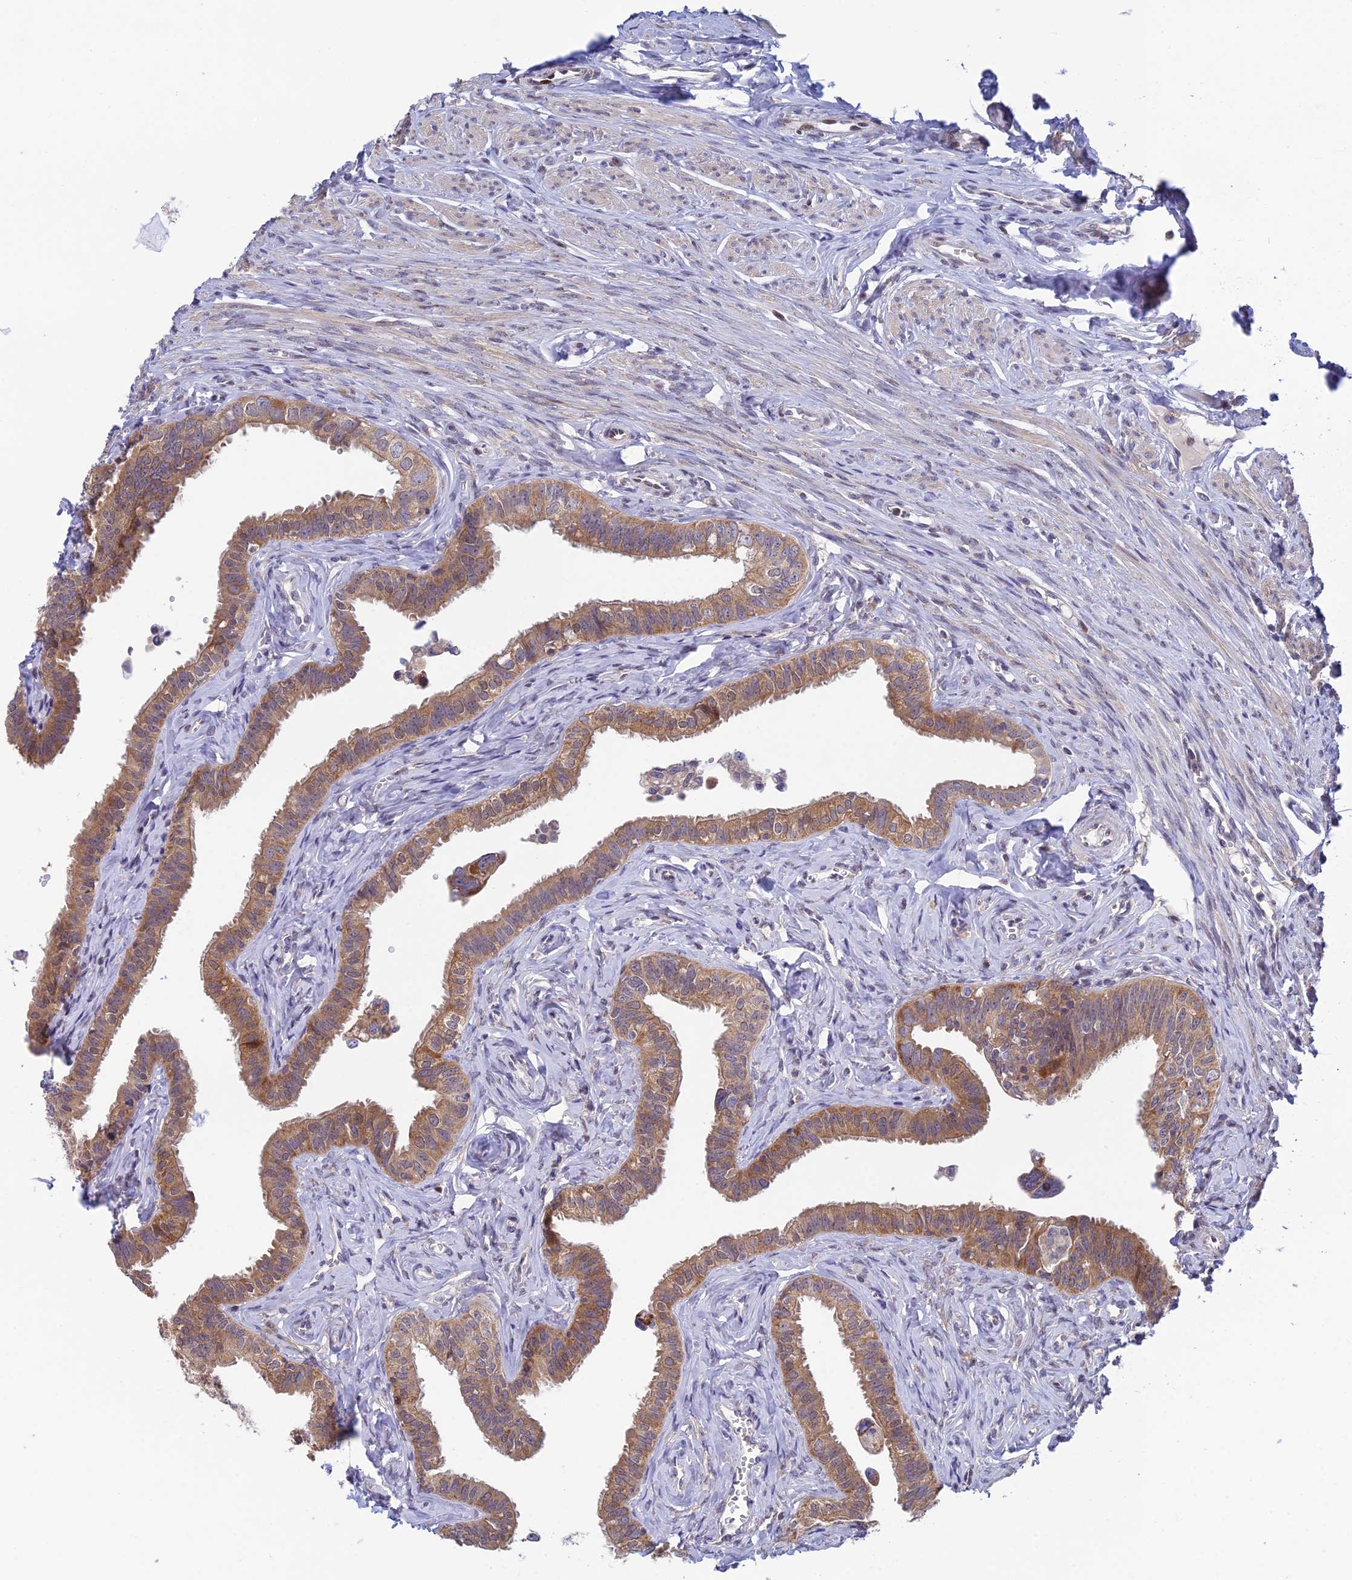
{"staining": {"intensity": "moderate", "quantity": ">75%", "location": "cytoplasmic/membranous"}, "tissue": "fallopian tube", "cell_type": "Glandular cells", "image_type": "normal", "snomed": [{"axis": "morphology", "description": "Normal tissue, NOS"}, {"axis": "morphology", "description": "Carcinoma, NOS"}, {"axis": "topography", "description": "Fallopian tube"}, {"axis": "topography", "description": "Ovary"}], "caption": "Brown immunohistochemical staining in benign human fallopian tube displays moderate cytoplasmic/membranous positivity in about >75% of glandular cells.", "gene": "ELOA2", "patient": {"sex": "female", "age": 59}}